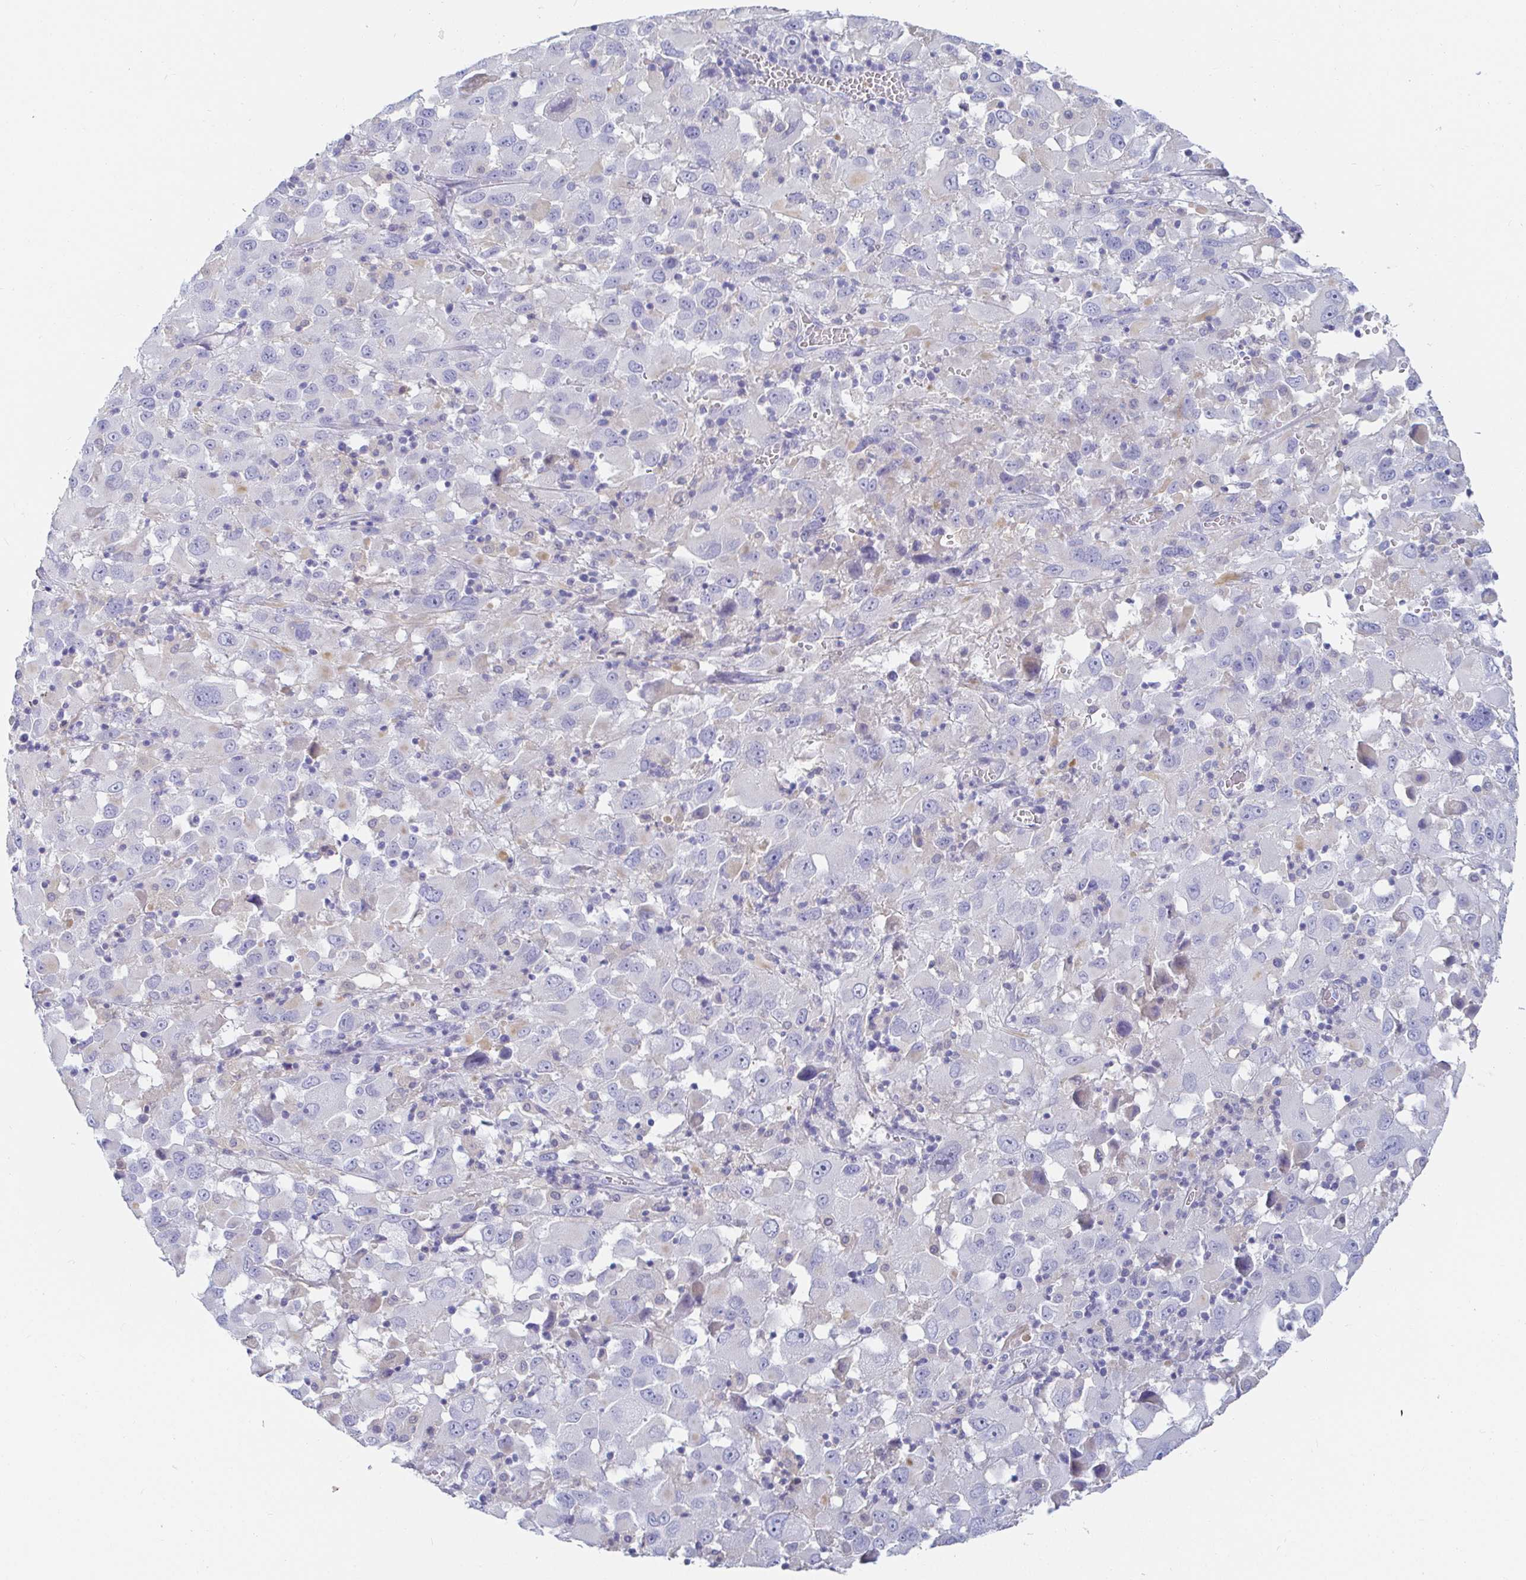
{"staining": {"intensity": "negative", "quantity": "none", "location": "none"}, "tissue": "melanoma", "cell_type": "Tumor cells", "image_type": "cancer", "snomed": [{"axis": "morphology", "description": "Malignant melanoma, Metastatic site"}, {"axis": "topography", "description": "Soft tissue"}], "caption": "IHC image of malignant melanoma (metastatic site) stained for a protein (brown), which demonstrates no expression in tumor cells.", "gene": "PDE6B", "patient": {"sex": "male", "age": 50}}